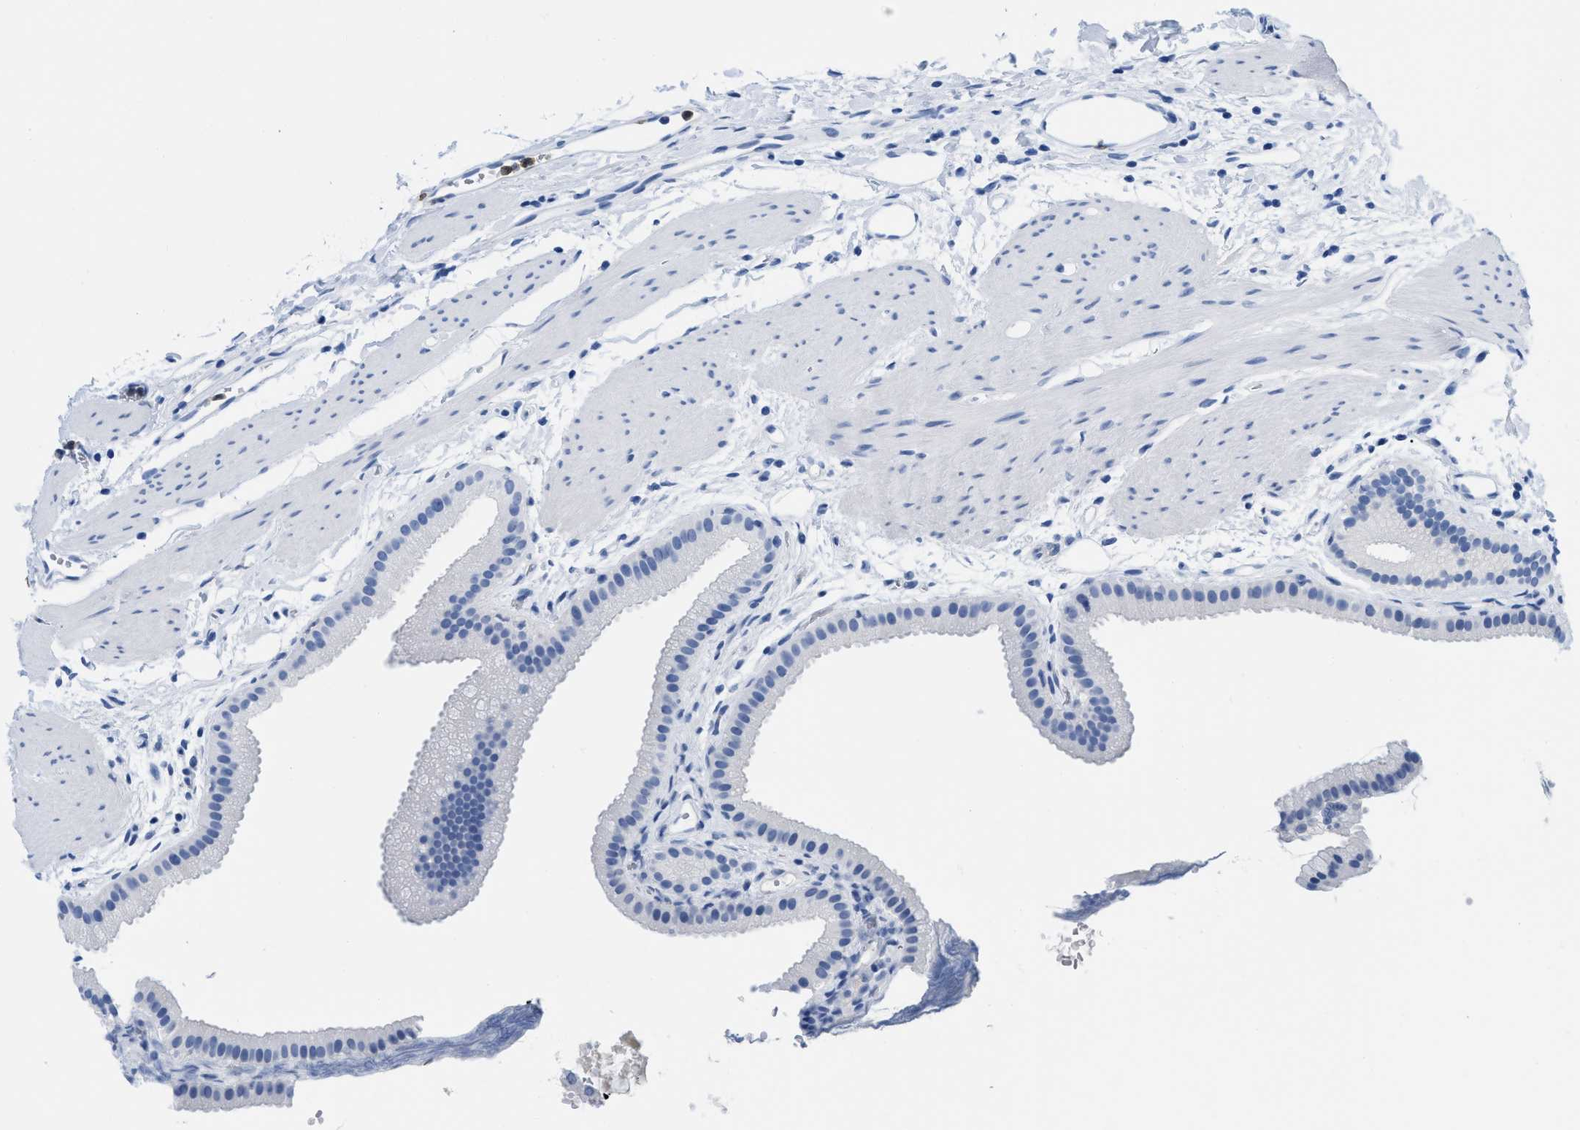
{"staining": {"intensity": "negative", "quantity": "none", "location": "none"}, "tissue": "gallbladder", "cell_type": "Glandular cells", "image_type": "normal", "snomed": [{"axis": "morphology", "description": "Normal tissue, NOS"}, {"axis": "topography", "description": "Gallbladder"}], "caption": "Protein analysis of benign gallbladder reveals no significant staining in glandular cells.", "gene": "CR1", "patient": {"sex": "female", "age": 64}}